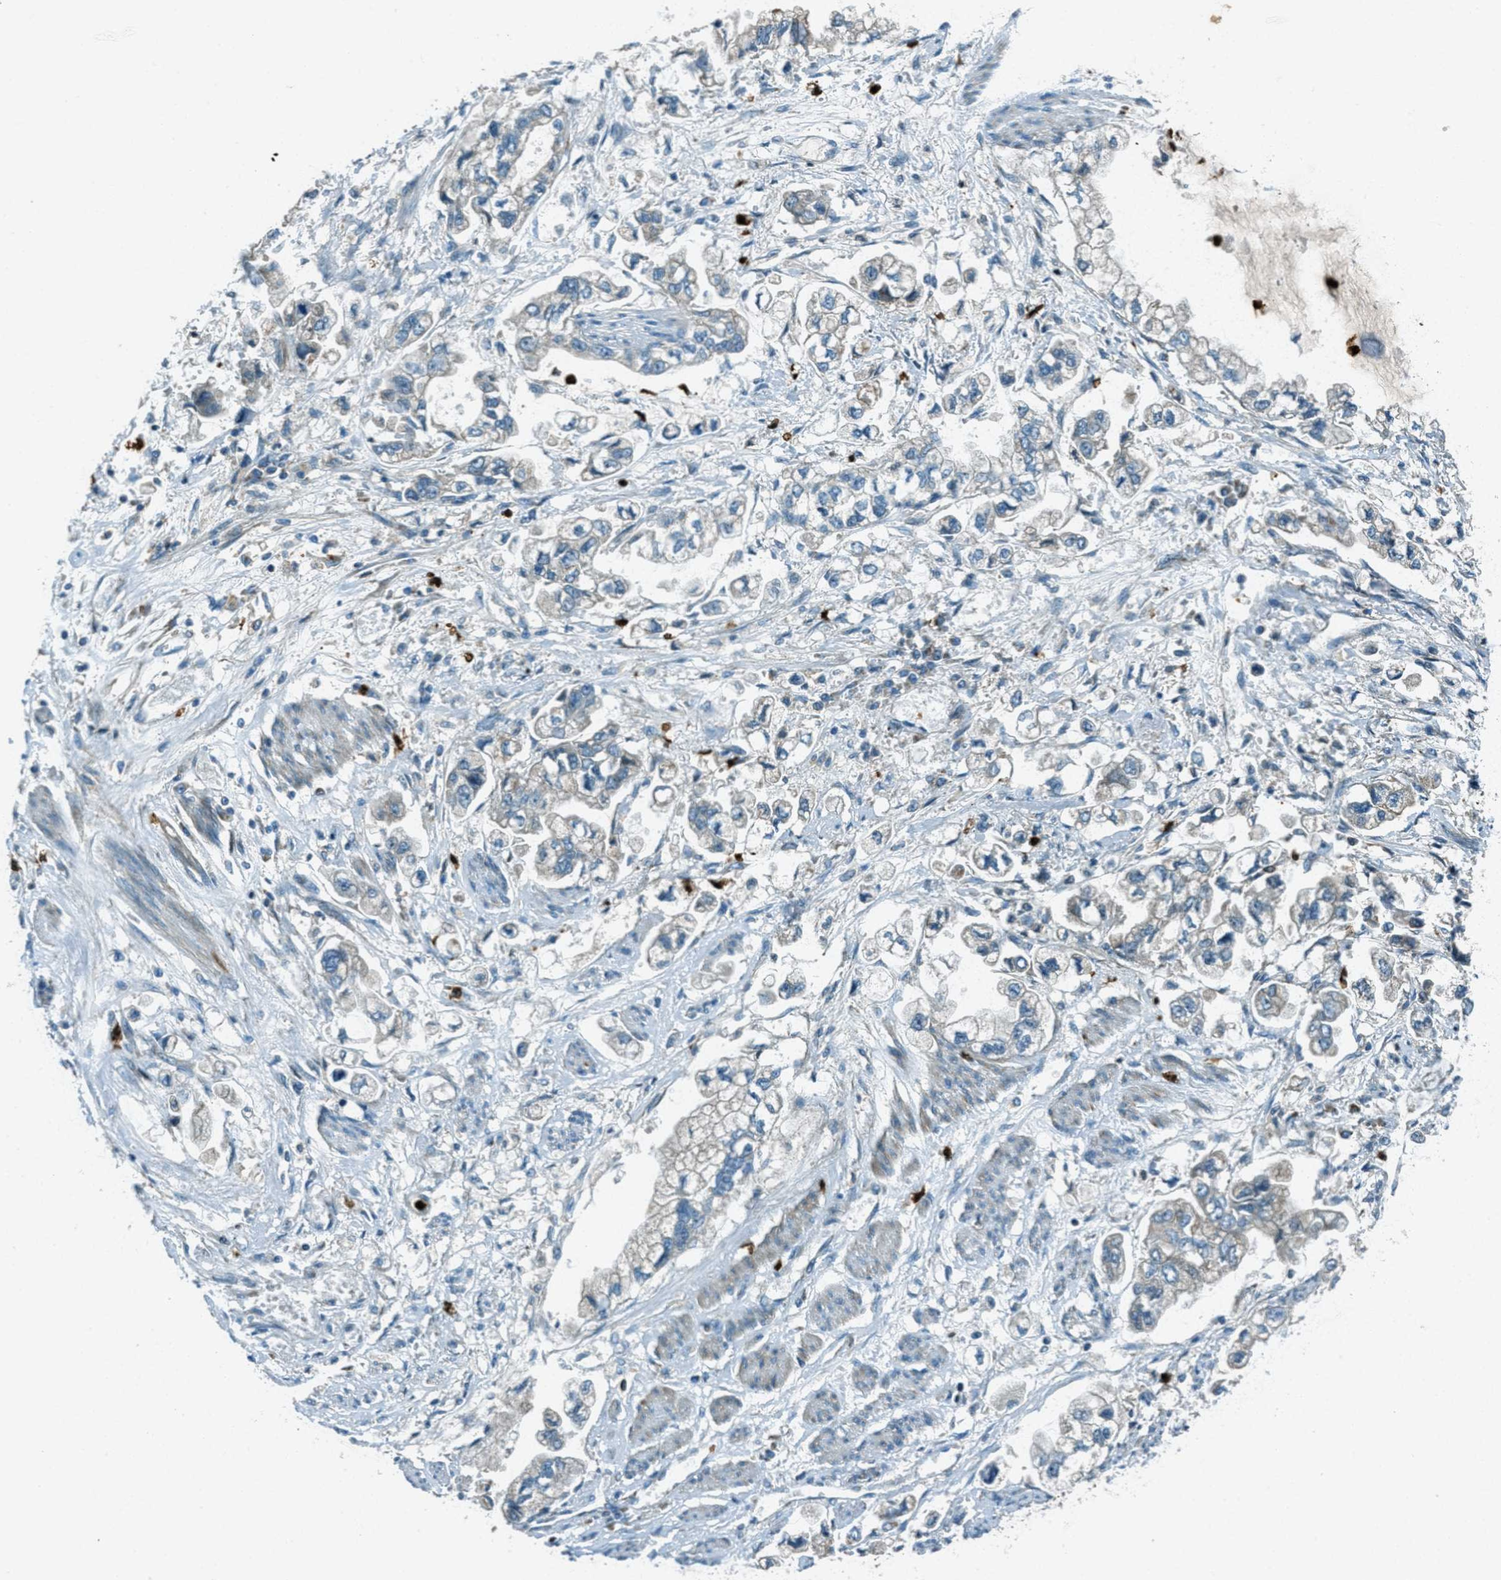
{"staining": {"intensity": "weak", "quantity": "<25%", "location": "cytoplasmic/membranous"}, "tissue": "stomach cancer", "cell_type": "Tumor cells", "image_type": "cancer", "snomed": [{"axis": "morphology", "description": "Normal tissue, NOS"}, {"axis": "morphology", "description": "Adenocarcinoma, NOS"}, {"axis": "topography", "description": "Stomach"}], "caption": "Tumor cells are negative for protein expression in human stomach cancer (adenocarcinoma).", "gene": "FAR1", "patient": {"sex": "male", "age": 62}}